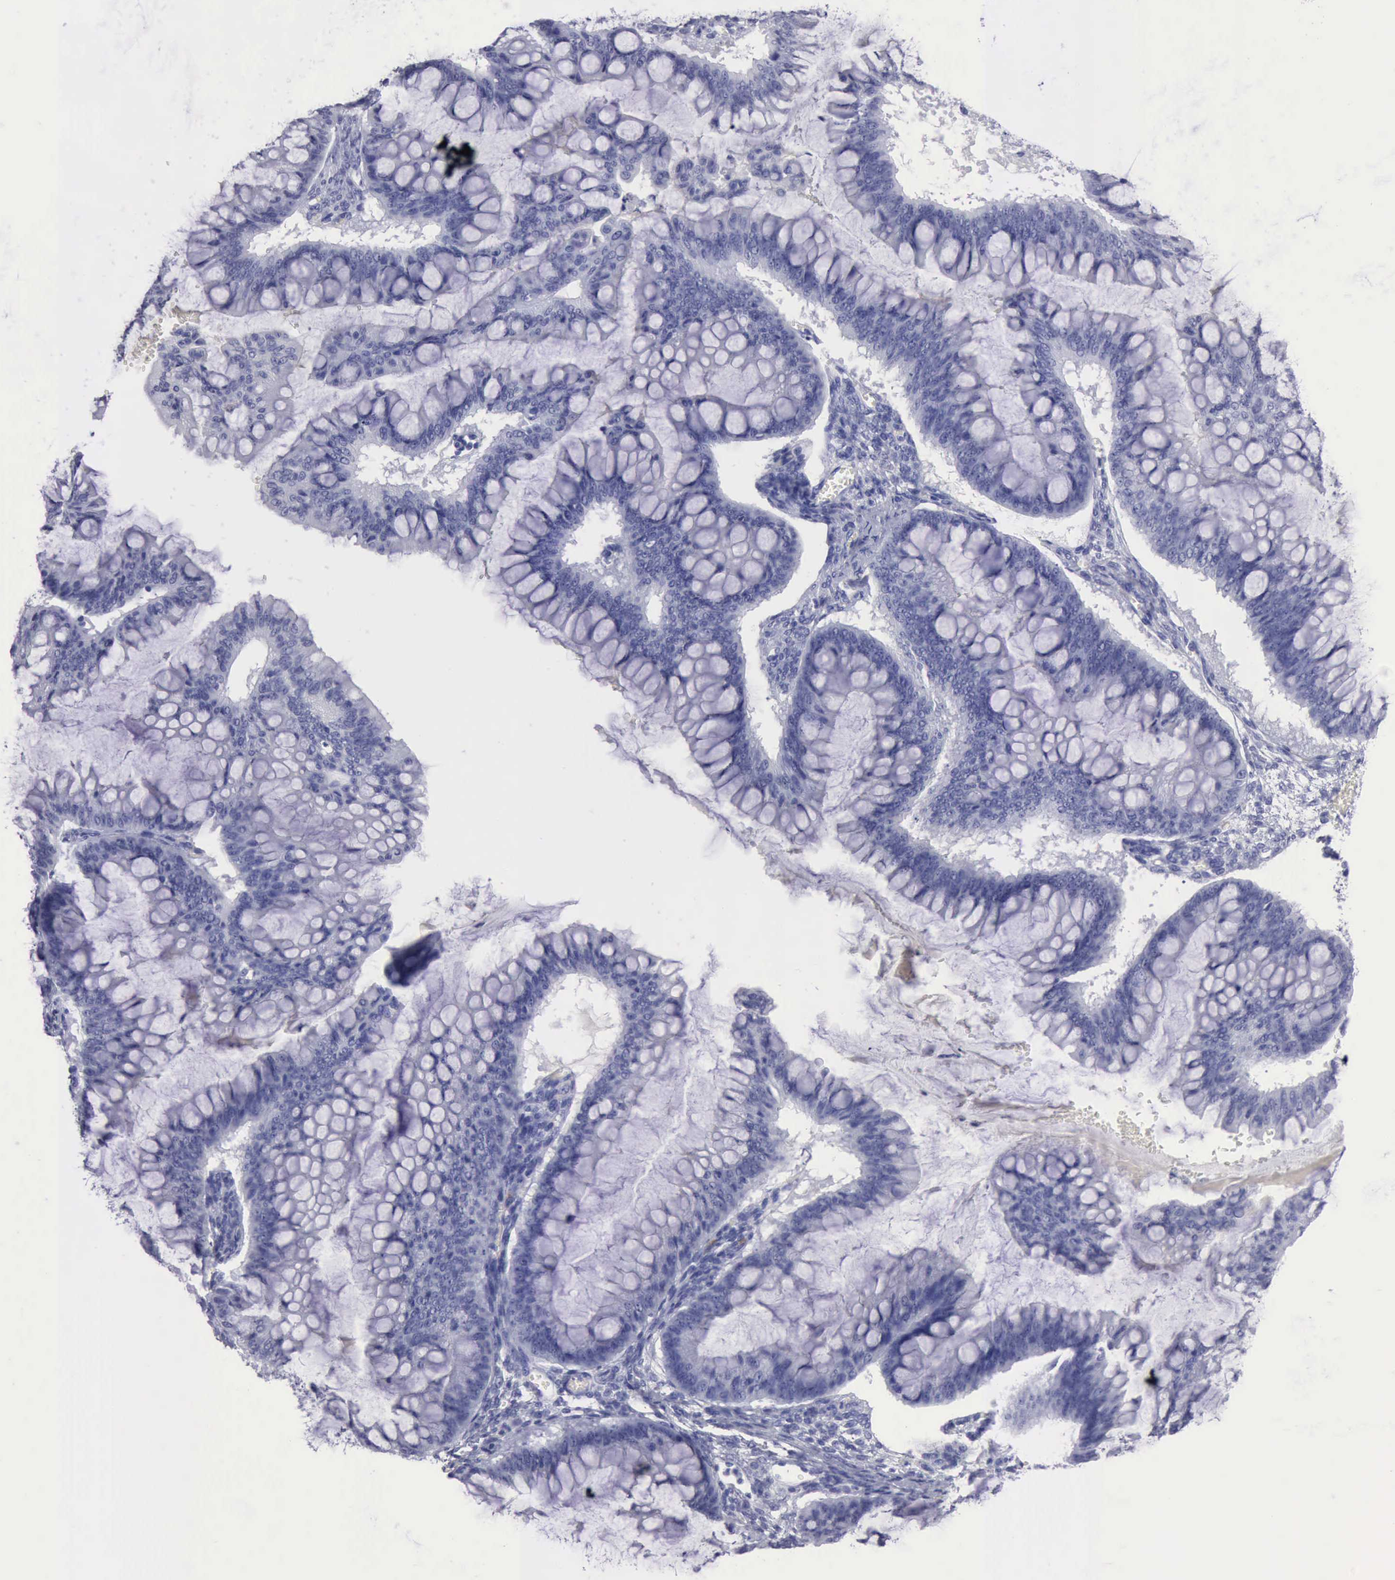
{"staining": {"intensity": "negative", "quantity": "none", "location": "none"}, "tissue": "ovarian cancer", "cell_type": "Tumor cells", "image_type": "cancer", "snomed": [{"axis": "morphology", "description": "Cystadenocarcinoma, mucinous, NOS"}, {"axis": "topography", "description": "Ovary"}], "caption": "Immunohistochemistry (IHC) photomicrograph of neoplastic tissue: human ovarian cancer (mucinous cystadenocarcinoma) stained with DAB shows no significant protein expression in tumor cells.", "gene": "CYP19A1", "patient": {"sex": "female", "age": 73}}